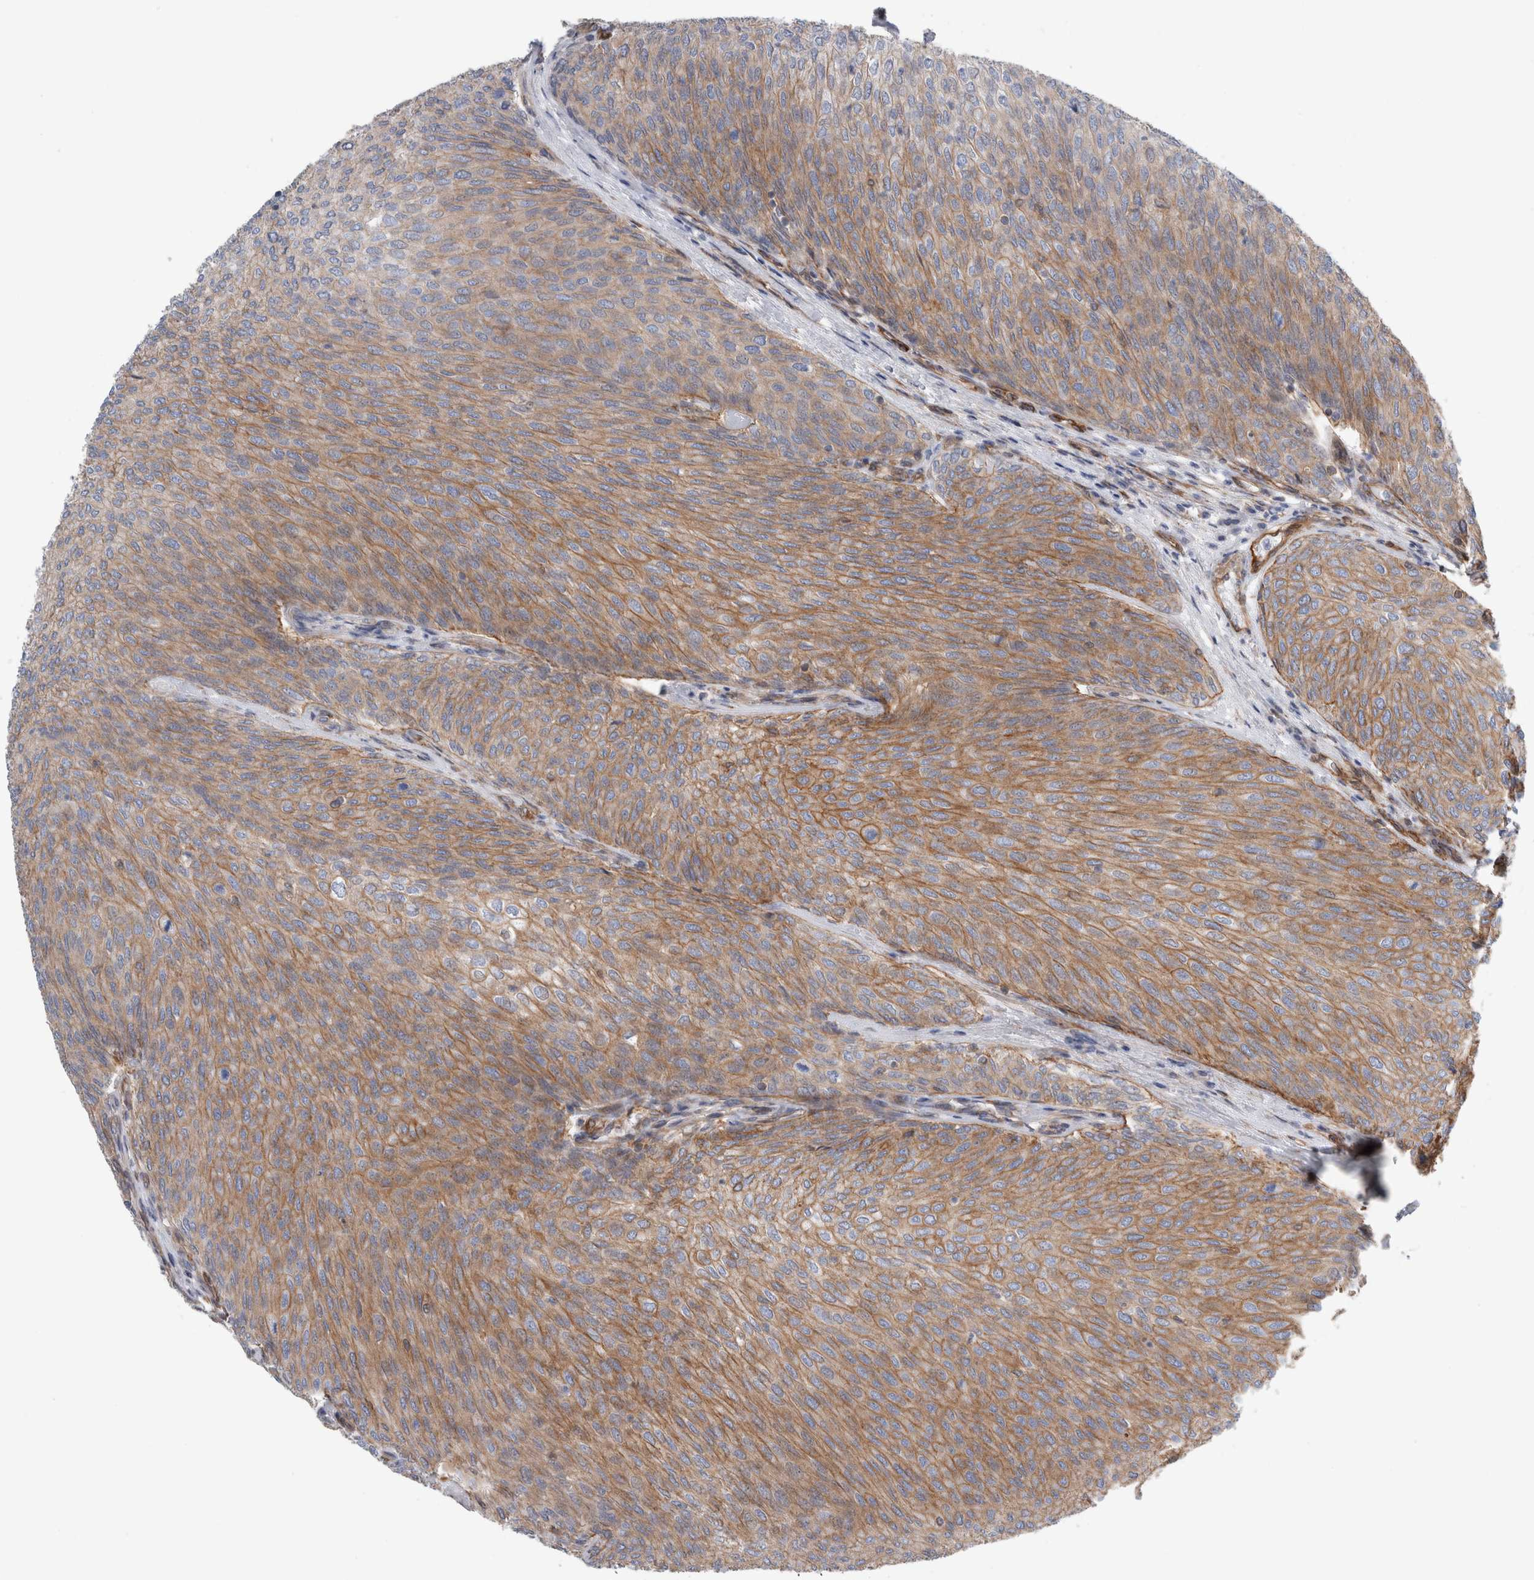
{"staining": {"intensity": "moderate", "quantity": "25%-75%", "location": "cytoplasmic/membranous"}, "tissue": "urothelial cancer", "cell_type": "Tumor cells", "image_type": "cancer", "snomed": [{"axis": "morphology", "description": "Urothelial carcinoma, Low grade"}, {"axis": "topography", "description": "Urinary bladder"}], "caption": "Immunohistochemical staining of human urothelial carcinoma (low-grade) displays moderate cytoplasmic/membranous protein staining in approximately 25%-75% of tumor cells.", "gene": "PLEC", "patient": {"sex": "female", "age": 79}}